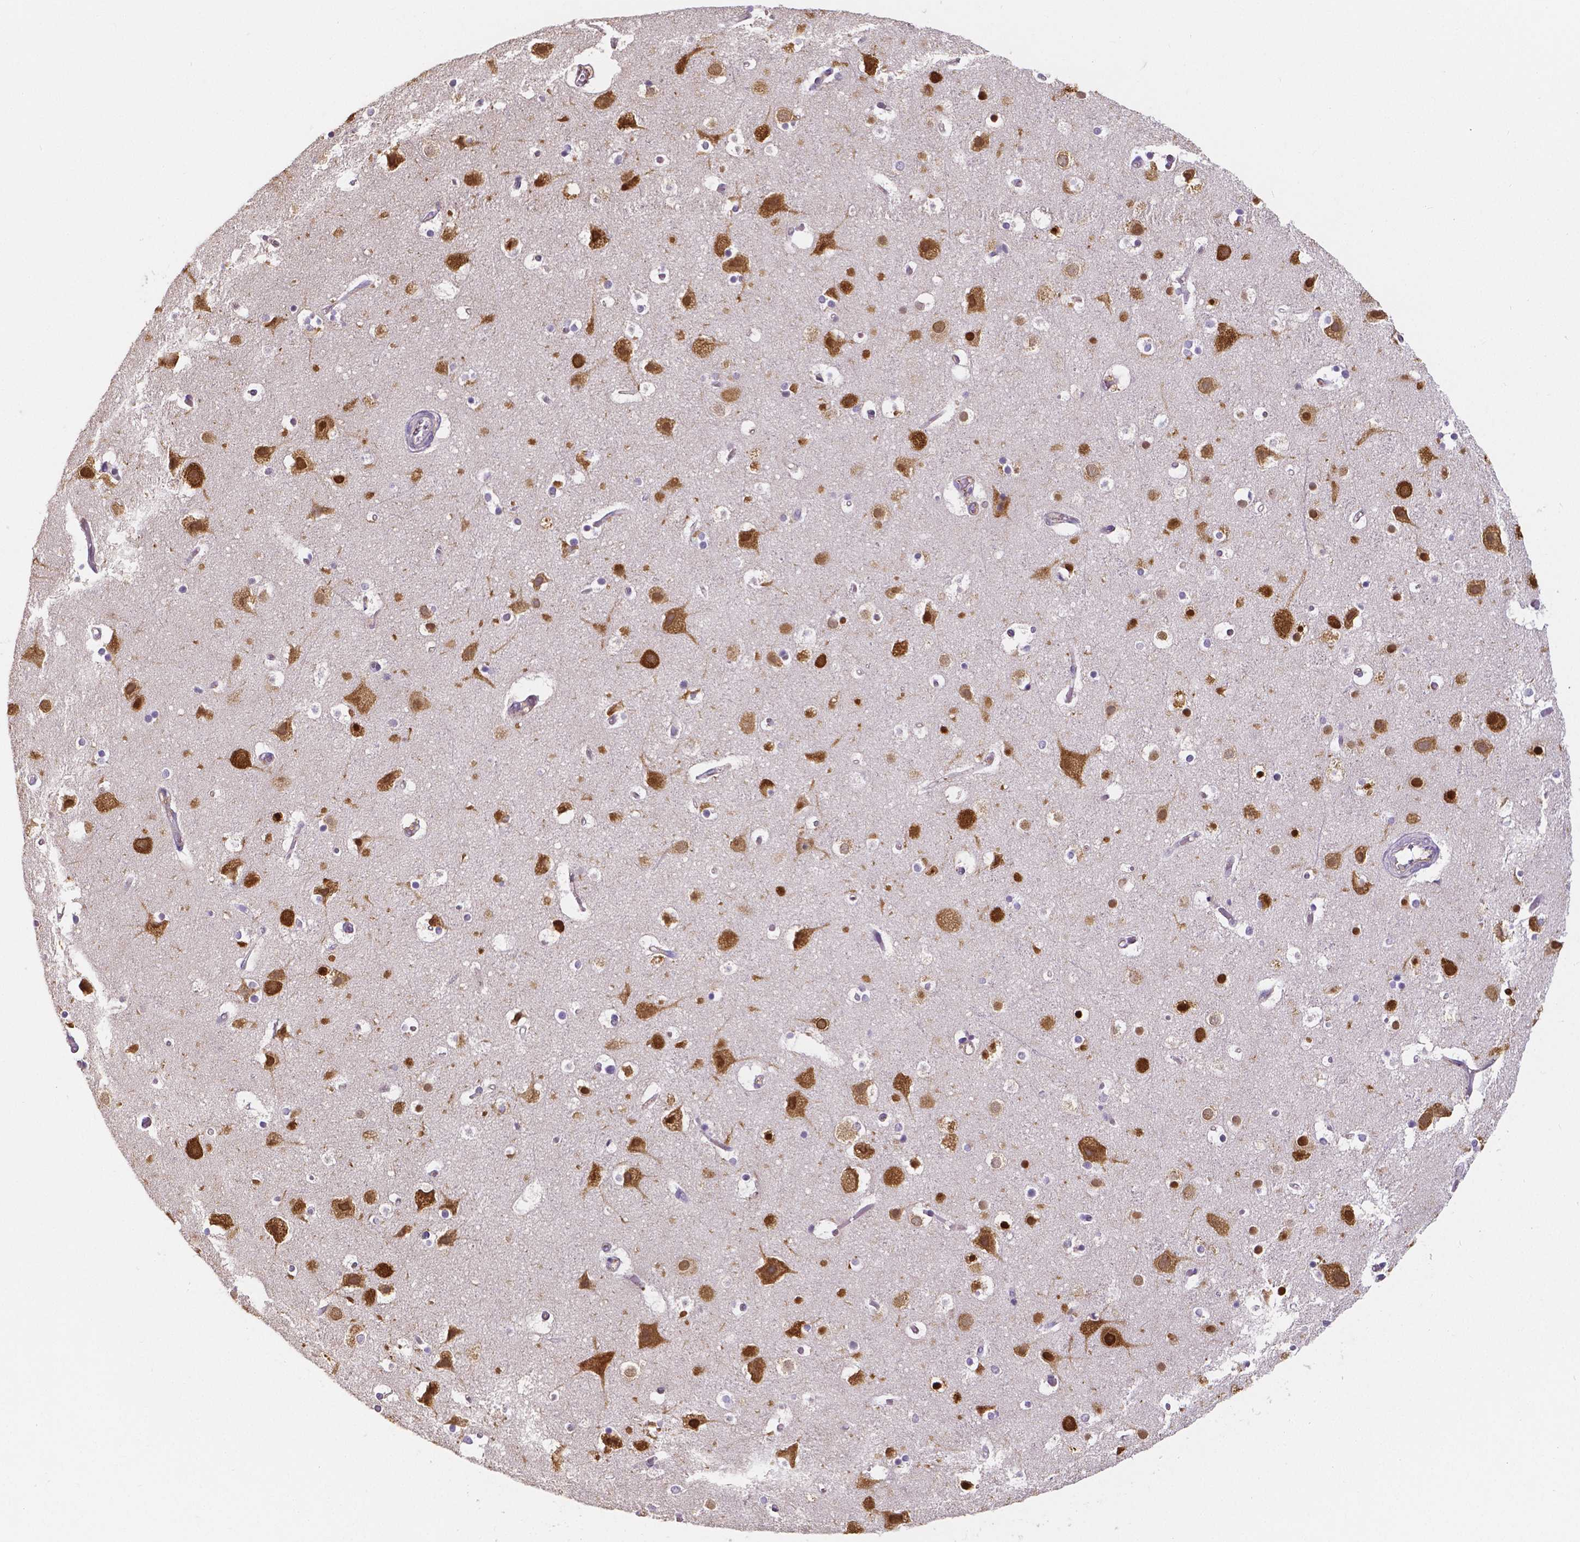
{"staining": {"intensity": "negative", "quantity": "none", "location": "none"}, "tissue": "cerebral cortex", "cell_type": "Endothelial cells", "image_type": "normal", "snomed": [{"axis": "morphology", "description": "Normal tissue, NOS"}, {"axis": "topography", "description": "Cerebral cortex"}], "caption": "An immunohistochemistry (IHC) micrograph of benign cerebral cortex is shown. There is no staining in endothelial cells of cerebral cortex. The staining was performed using DAB (3,3'-diaminobenzidine) to visualize the protein expression in brown, while the nuclei were stained in blue with hematoxylin (Magnification: 20x).", "gene": "ELAVL2", "patient": {"sex": "female", "age": 52}}